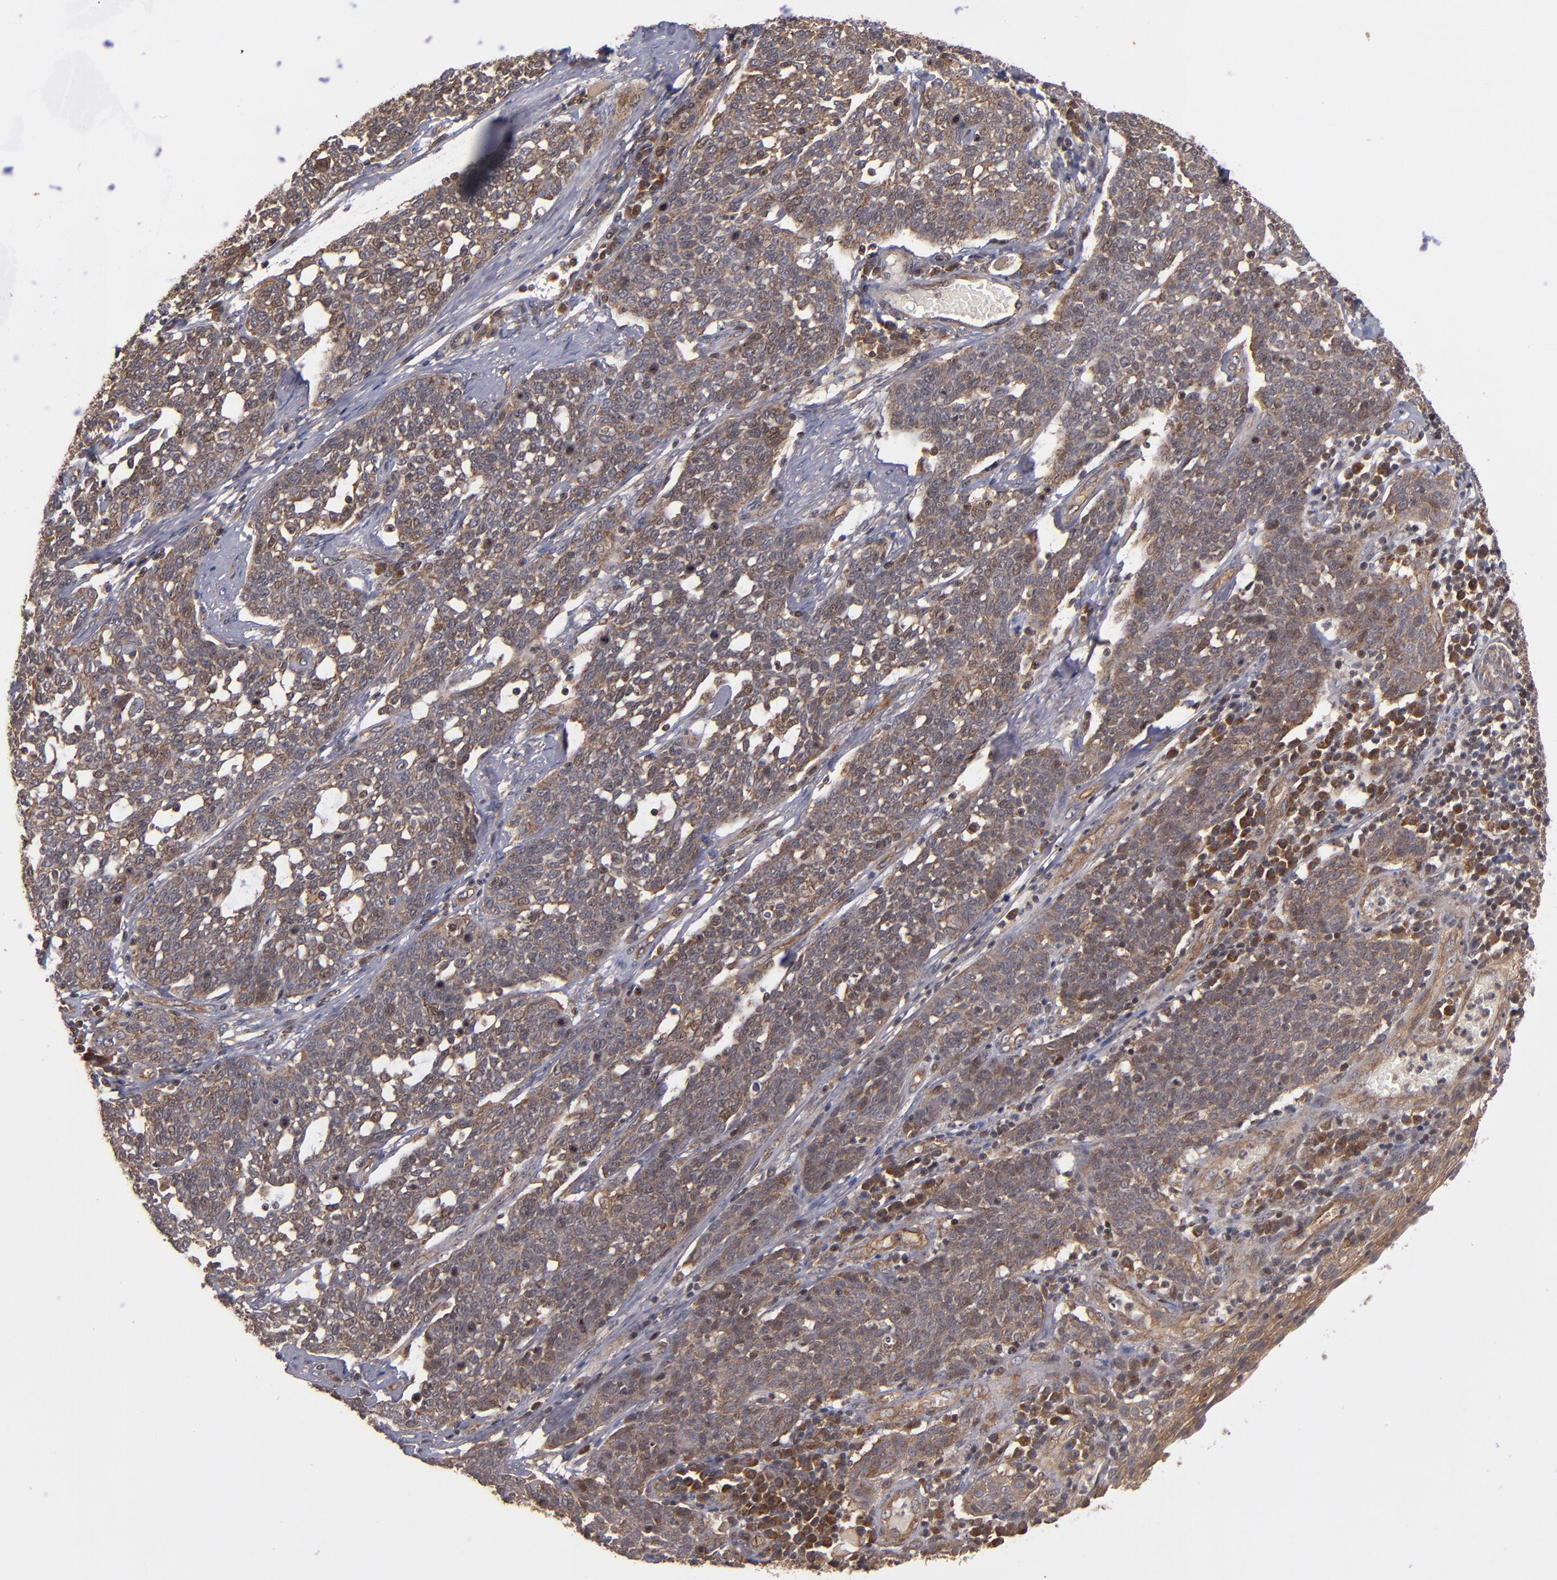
{"staining": {"intensity": "moderate", "quantity": ">75%", "location": "cytoplasmic/membranous"}, "tissue": "cervical cancer", "cell_type": "Tumor cells", "image_type": "cancer", "snomed": [{"axis": "morphology", "description": "Squamous cell carcinoma, NOS"}, {"axis": "topography", "description": "Cervix"}], "caption": "This micrograph shows cervical squamous cell carcinoma stained with immunohistochemistry to label a protein in brown. The cytoplasmic/membranous of tumor cells show moderate positivity for the protein. Nuclei are counter-stained blue.", "gene": "BDKRB1", "patient": {"sex": "female", "age": 34}}